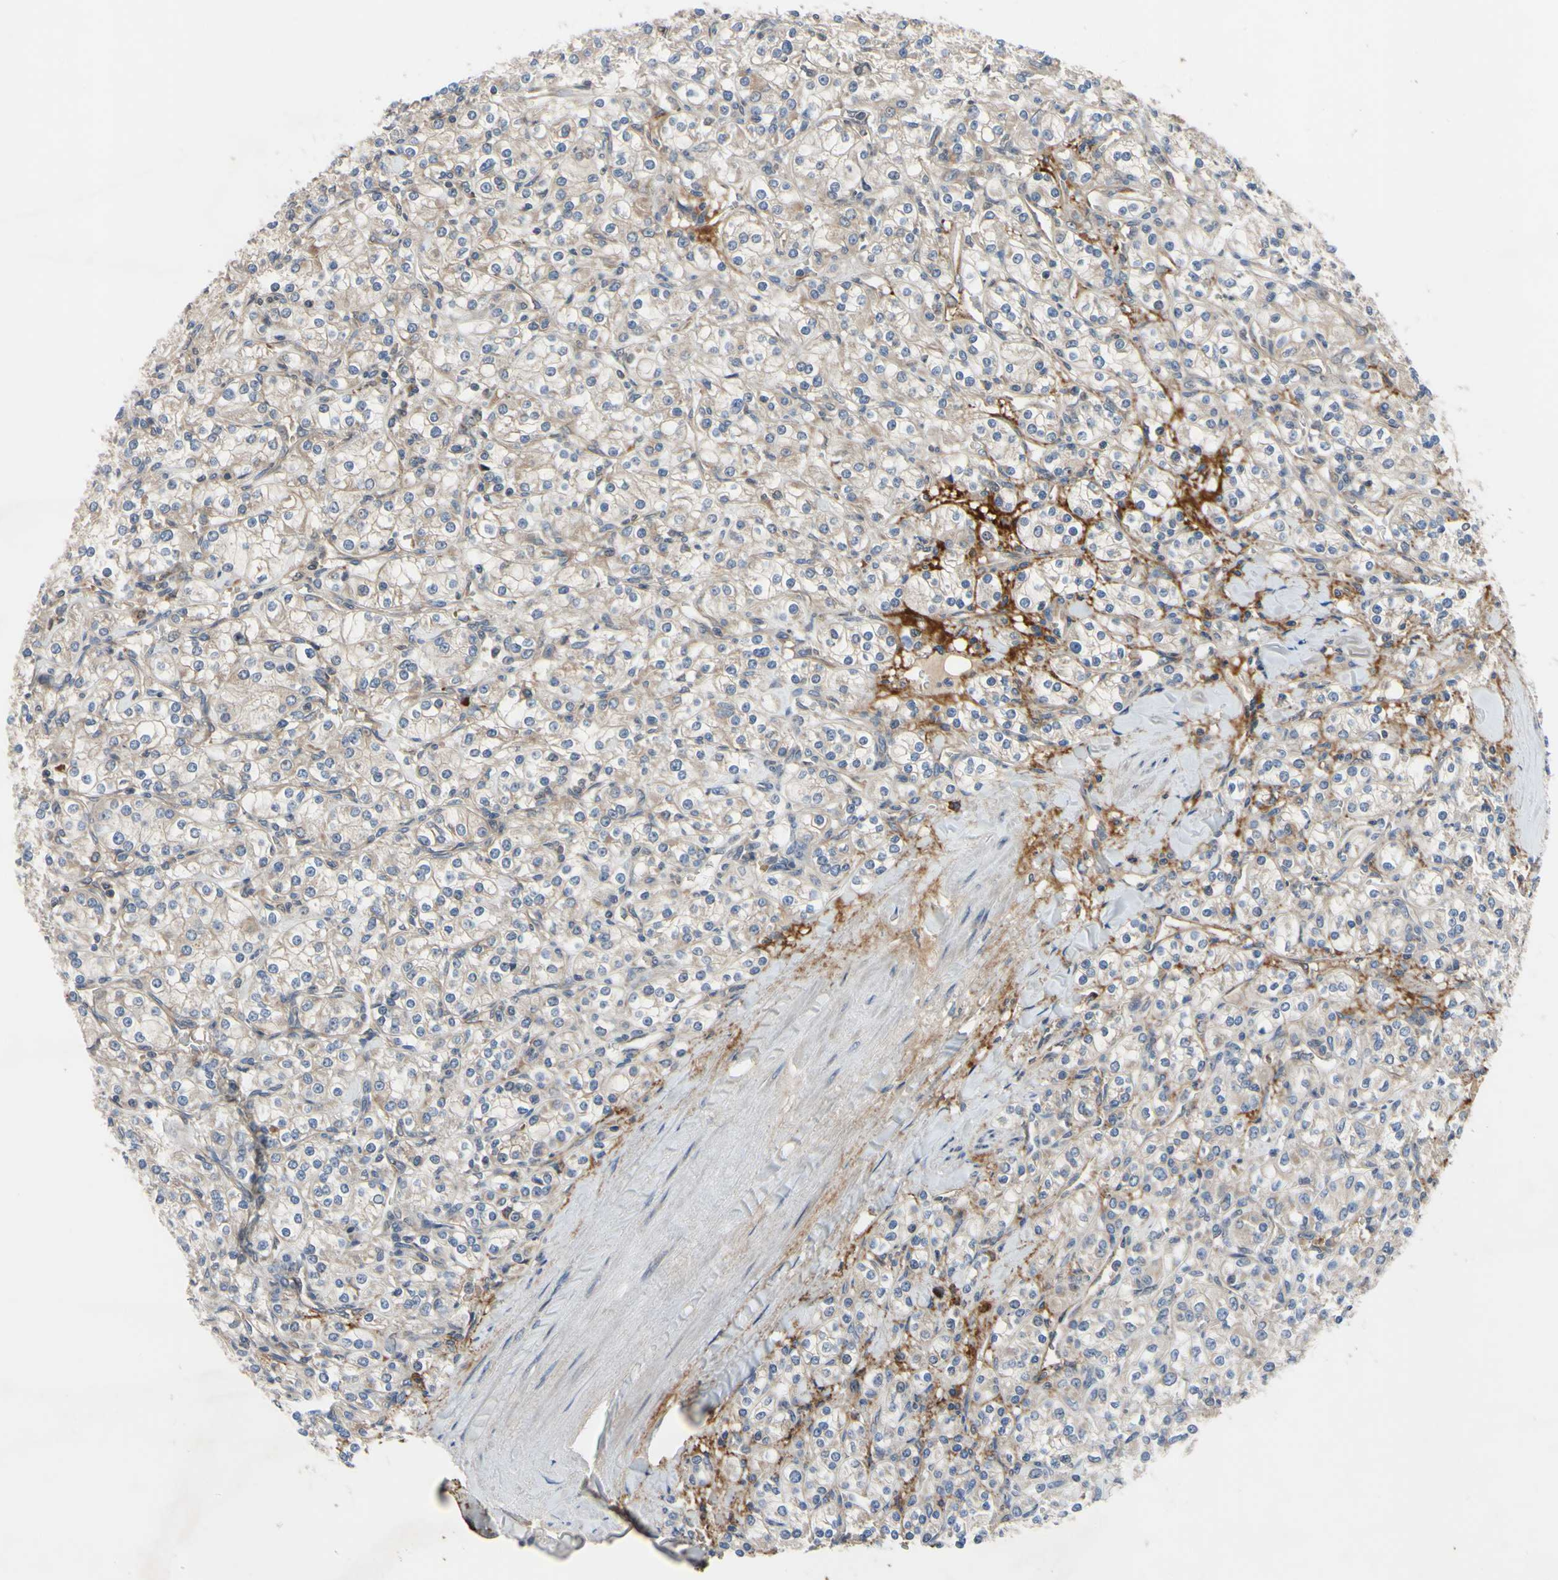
{"staining": {"intensity": "weak", "quantity": "25%-75%", "location": "cytoplasmic/membranous"}, "tissue": "renal cancer", "cell_type": "Tumor cells", "image_type": "cancer", "snomed": [{"axis": "morphology", "description": "Adenocarcinoma, NOS"}, {"axis": "topography", "description": "Kidney"}], "caption": "Protein analysis of adenocarcinoma (renal) tissue exhibits weak cytoplasmic/membranous expression in about 25%-75% of tumor cells.", "gene": "XIAP", "patient": {"sex": "male", "age": 77}}